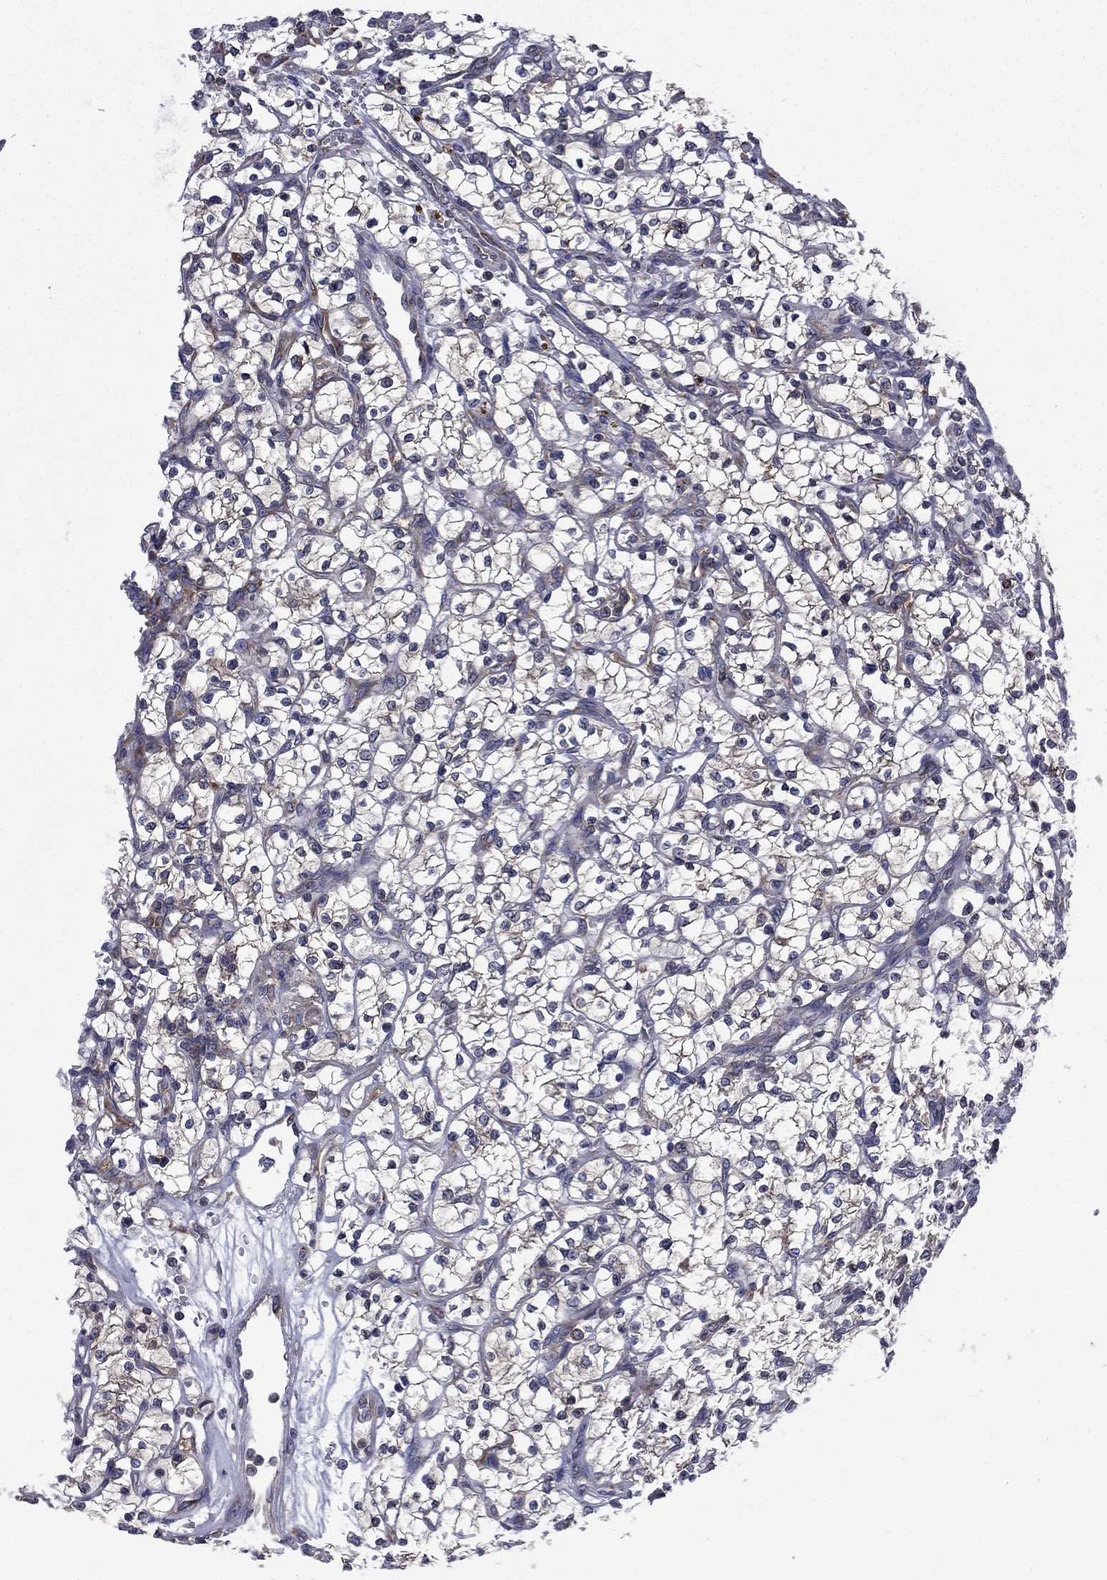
{"staining": {"intensity": "moderate", "quantity": "<25%", "location": "cytoplasmic/membranous"}, "tissue": "renal cancer", "cell_type": "Tumor cells", "image_type": "cancer", "snomed": [{"axis": "morphology", "description": "Adenocarcinoma, NOS"}, {"axis": "topography", "description": "Kidney"}], "caption": "This is a photomicrograph of IHC staining of renal cancer, which shows moderate expression in the cytoplasmic/membranous of tumor cells.", "gene": "FARSA", "patient": {"sex": "female", "age": 64}}